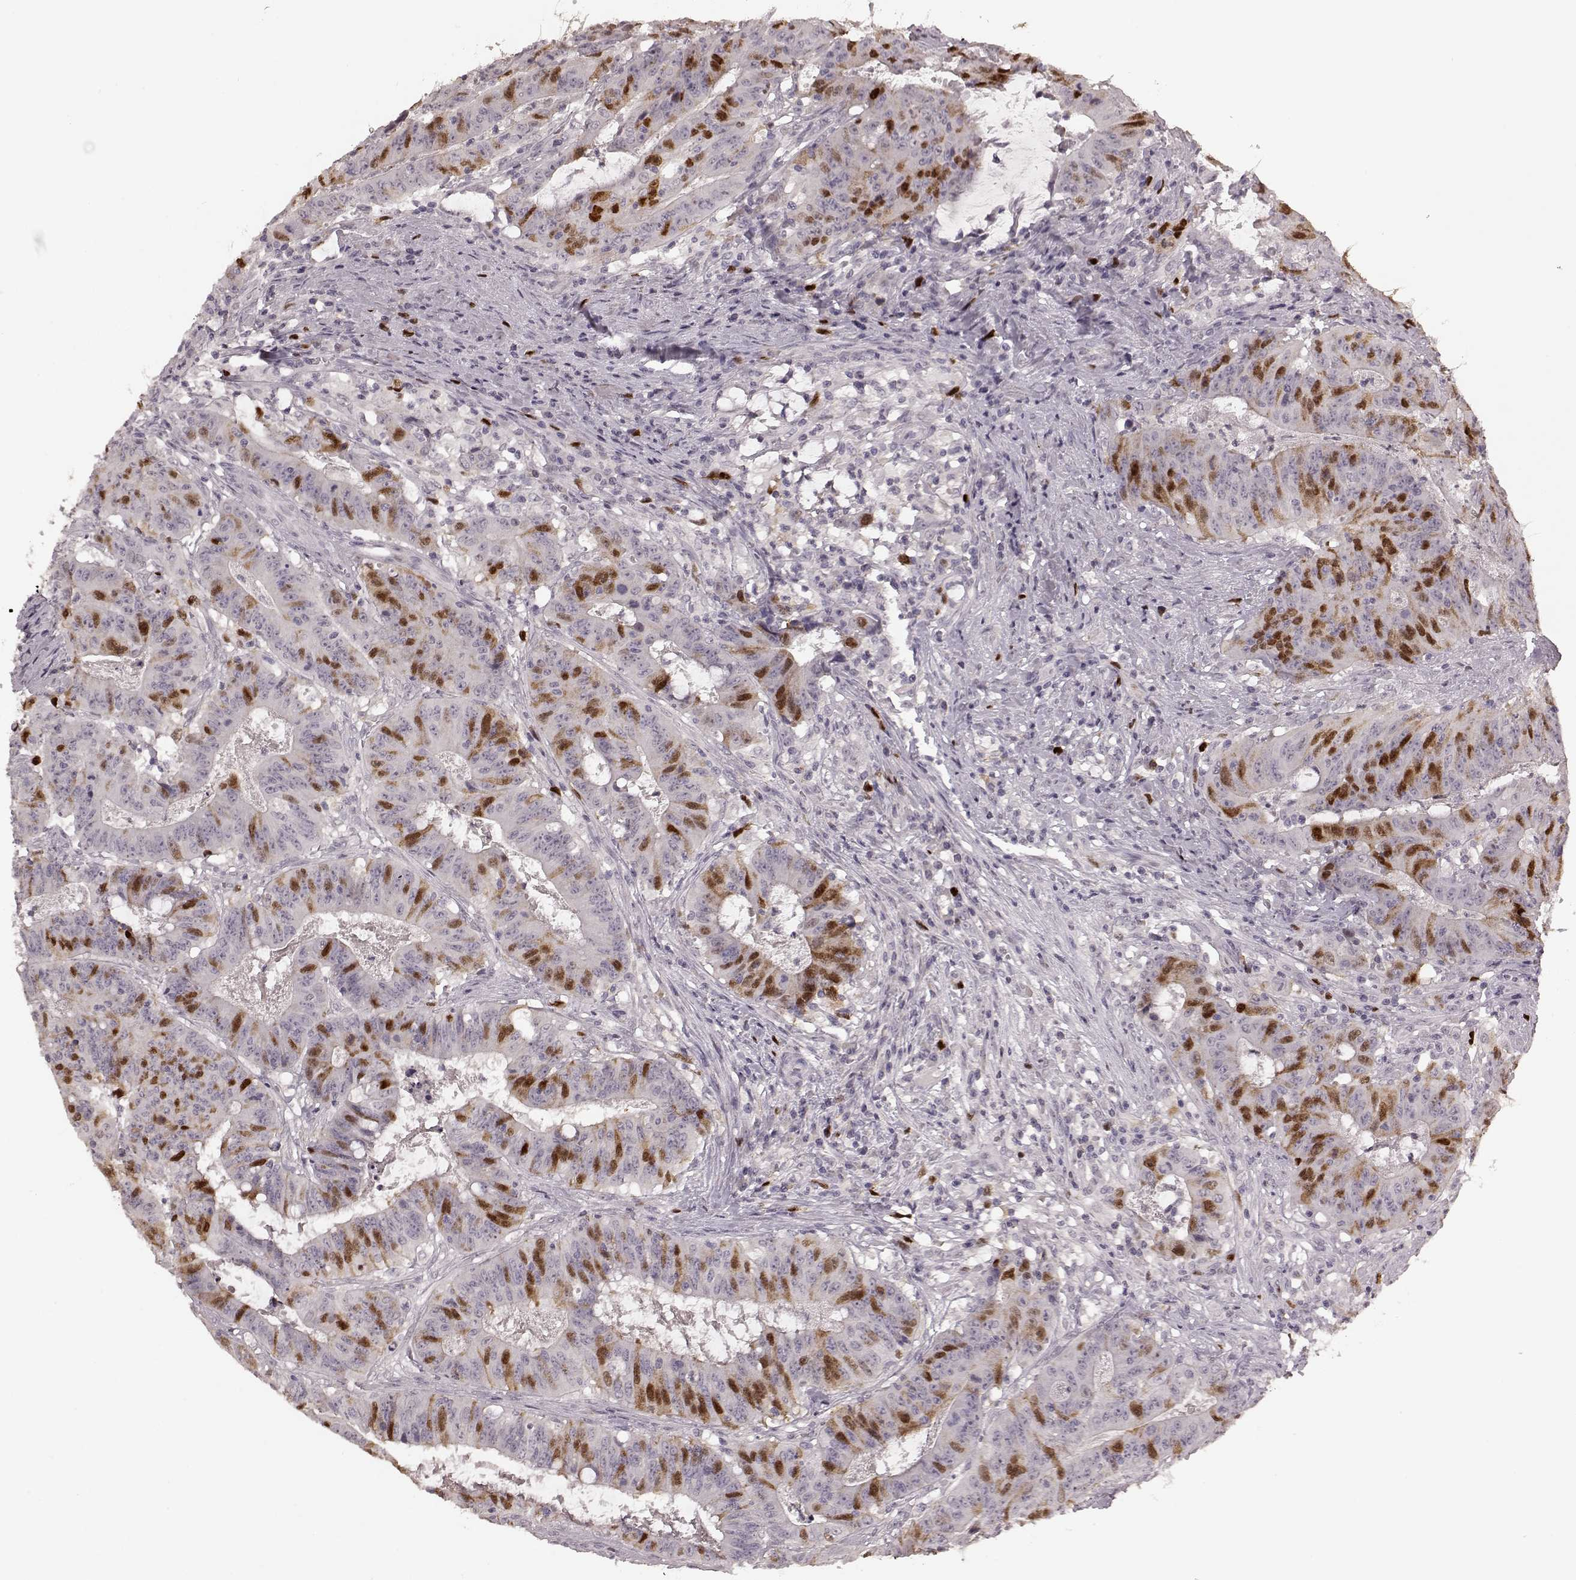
{"staining": {"intensity": "strong", "quantity": "<25%", "location": "nuclear"}, "tissue": "colorectal cancer", "cell_type": "Tumor cells", "image_type": "cancer", "snomed": [{"axis": "morphology", "description": "Adenocarcinoma, NOS"}, {"axis": "topography", "description": "Colon"}], "caption": "A brown stain highlights strong nuclear expression of a protein in adenocarcinoma (colorectal) tumor cells.", "gene": "CCNA2", "patient": {"sex": "male", "age": 33}}